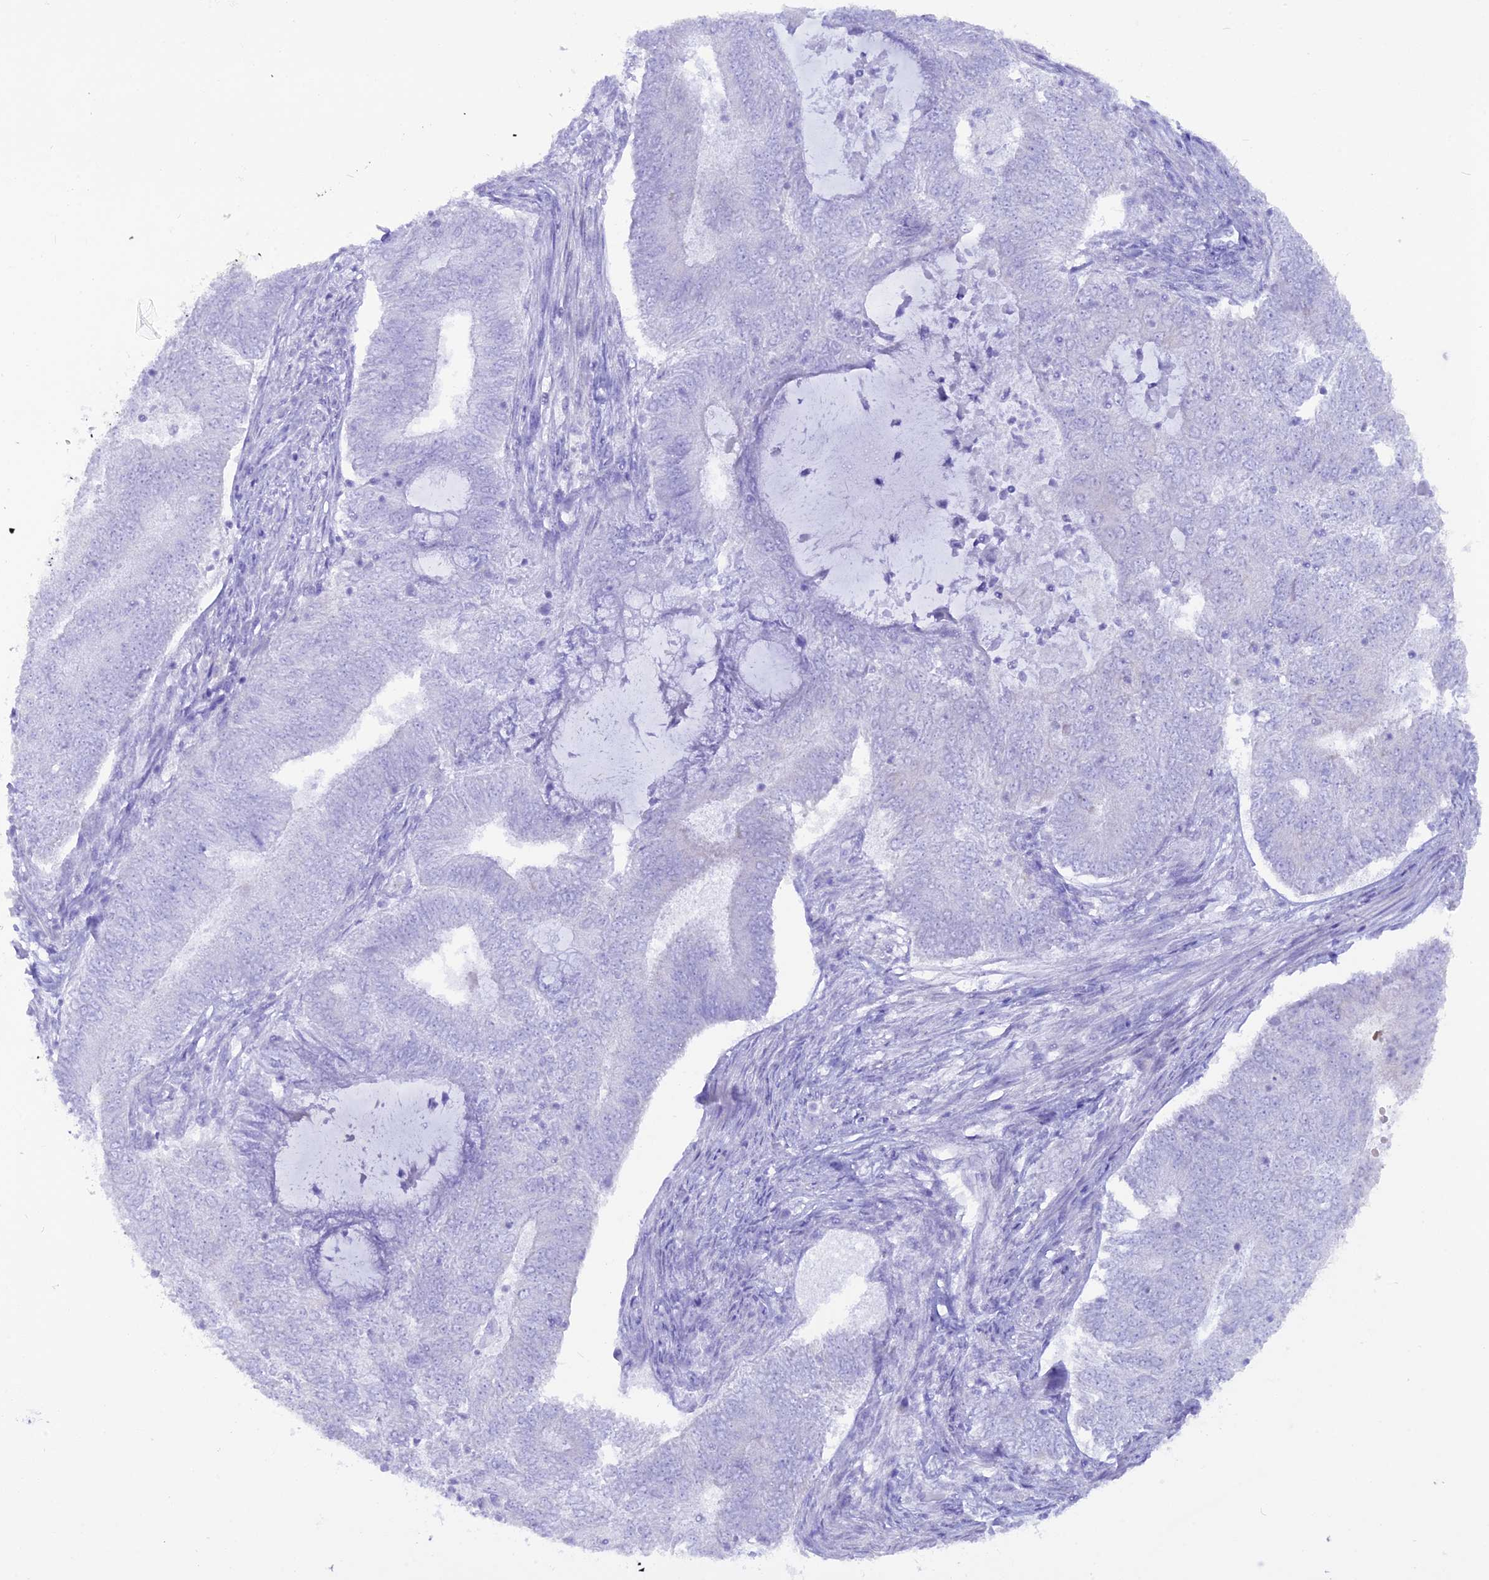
{"staining": {"intensity": "negative", "quantity": "none", "location": "none"}, "tissue": "endometrial cancer", "cell_type": "Tumor cells", "image_type": "cancer", "snomed": [{"axis": "morphology", "description": "Adenocarcinoma, NOS"}, {"axis": "topography", "description": "Endometrium"}], "caption": "An image of human endometrial cancer is negative for staining in tumor cells. Nuclei are stained in blue.", "gene": "GLYATL1", "patient": {"sex": "female", "age": 62}}